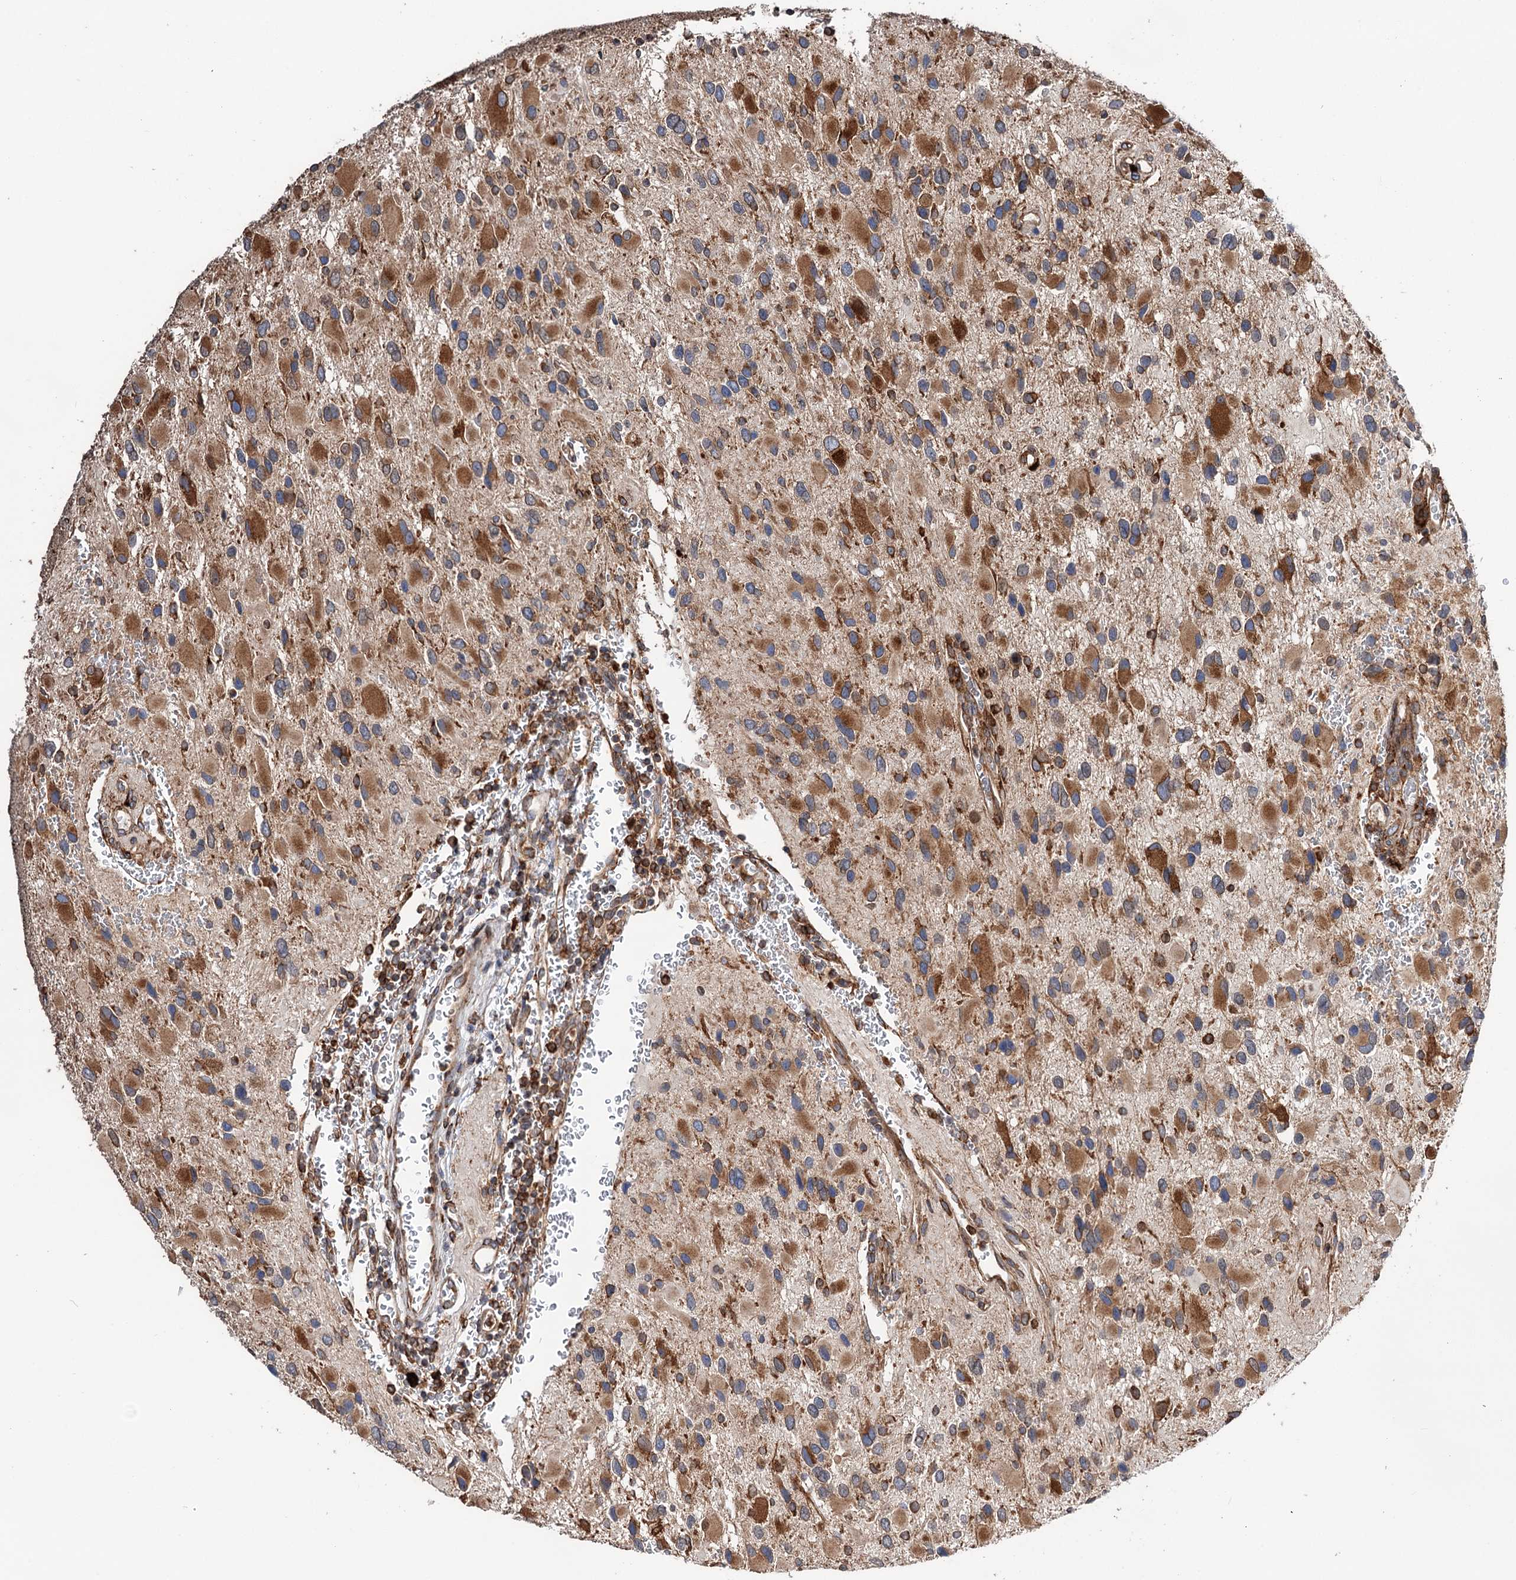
{"staining": {"intensity": "strong", "quantity": "<25%", "location": "cytoplasmic/membranous"}, "tissue": "glioma", "cell_type": "Tumor cells", "image_type": "cancer", "snomed": [{"axis": "morphology", "description": "Glioma, malignant, High grade"}, {"axis": "topography", "description": "Brain"}], "caption": "Glioma stained with immunohistochemistry (IHC) exhibits strong cytoplasmic/membranous expression in approximately <25% of tumor cells.", "gene": "ERP29", "patient": {"sex": "male", "age": 53}}